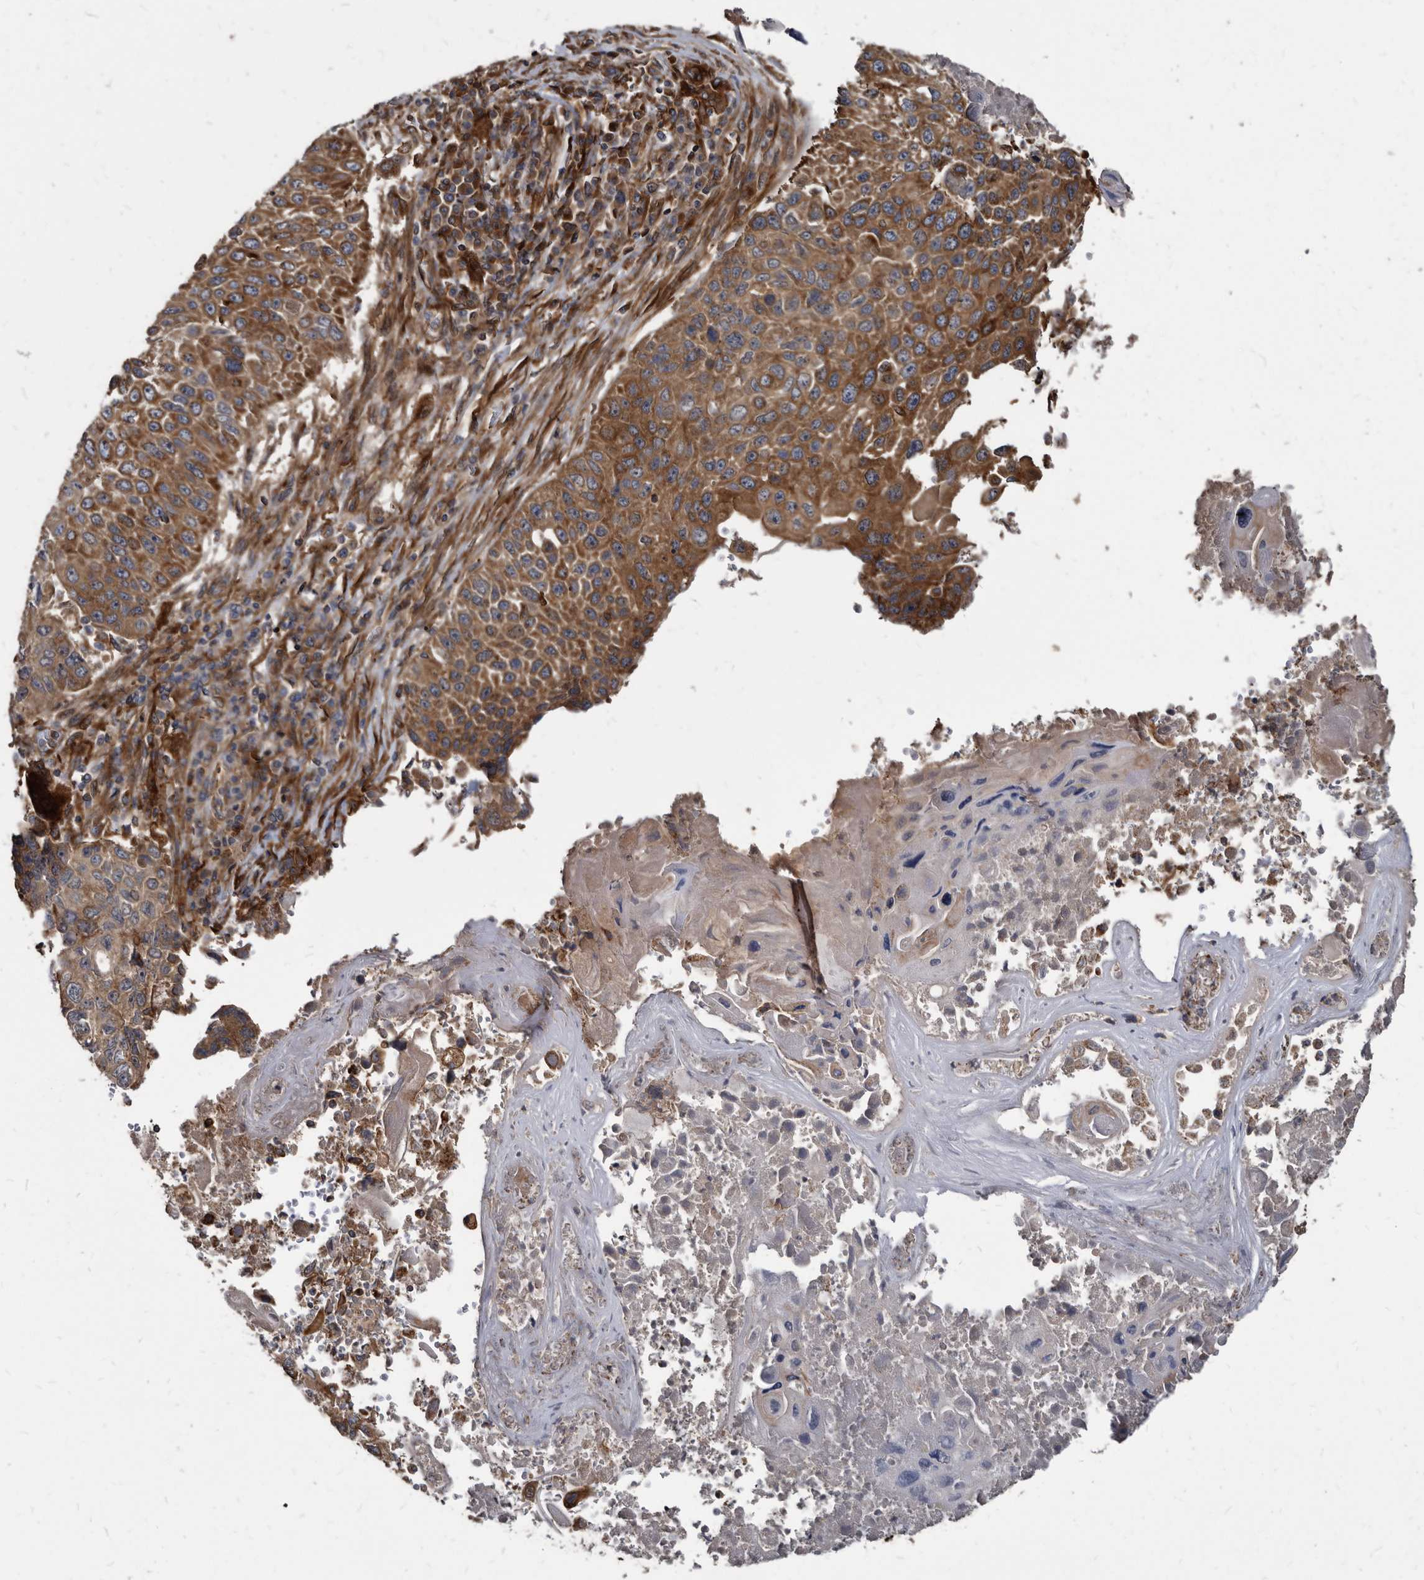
{"staining": {"intensity": "strong", "quantity": ">75%", "location": "cytoplasmic/membranous"}, "tissue": "lung cancer", "cell_type": "Tumor cells", "image_type": "cancer", "snomed": [{"axis": "morphology", "description": "Squamous cell carcinoma, NOS"}, {"axis": "topography", "description": "Lung"}], "caption": "Lung squamous cell carcinoma was stained to show a protein in brown. There is high levels of strong cytoplasmic/membranous expression in approximately >75% of tumor cells. Immunohistochemistry stains the protein in brown and the nuclei are stained blue.", "gene": "KCTD20", "patient": {"sex": "male", "age": 61}}